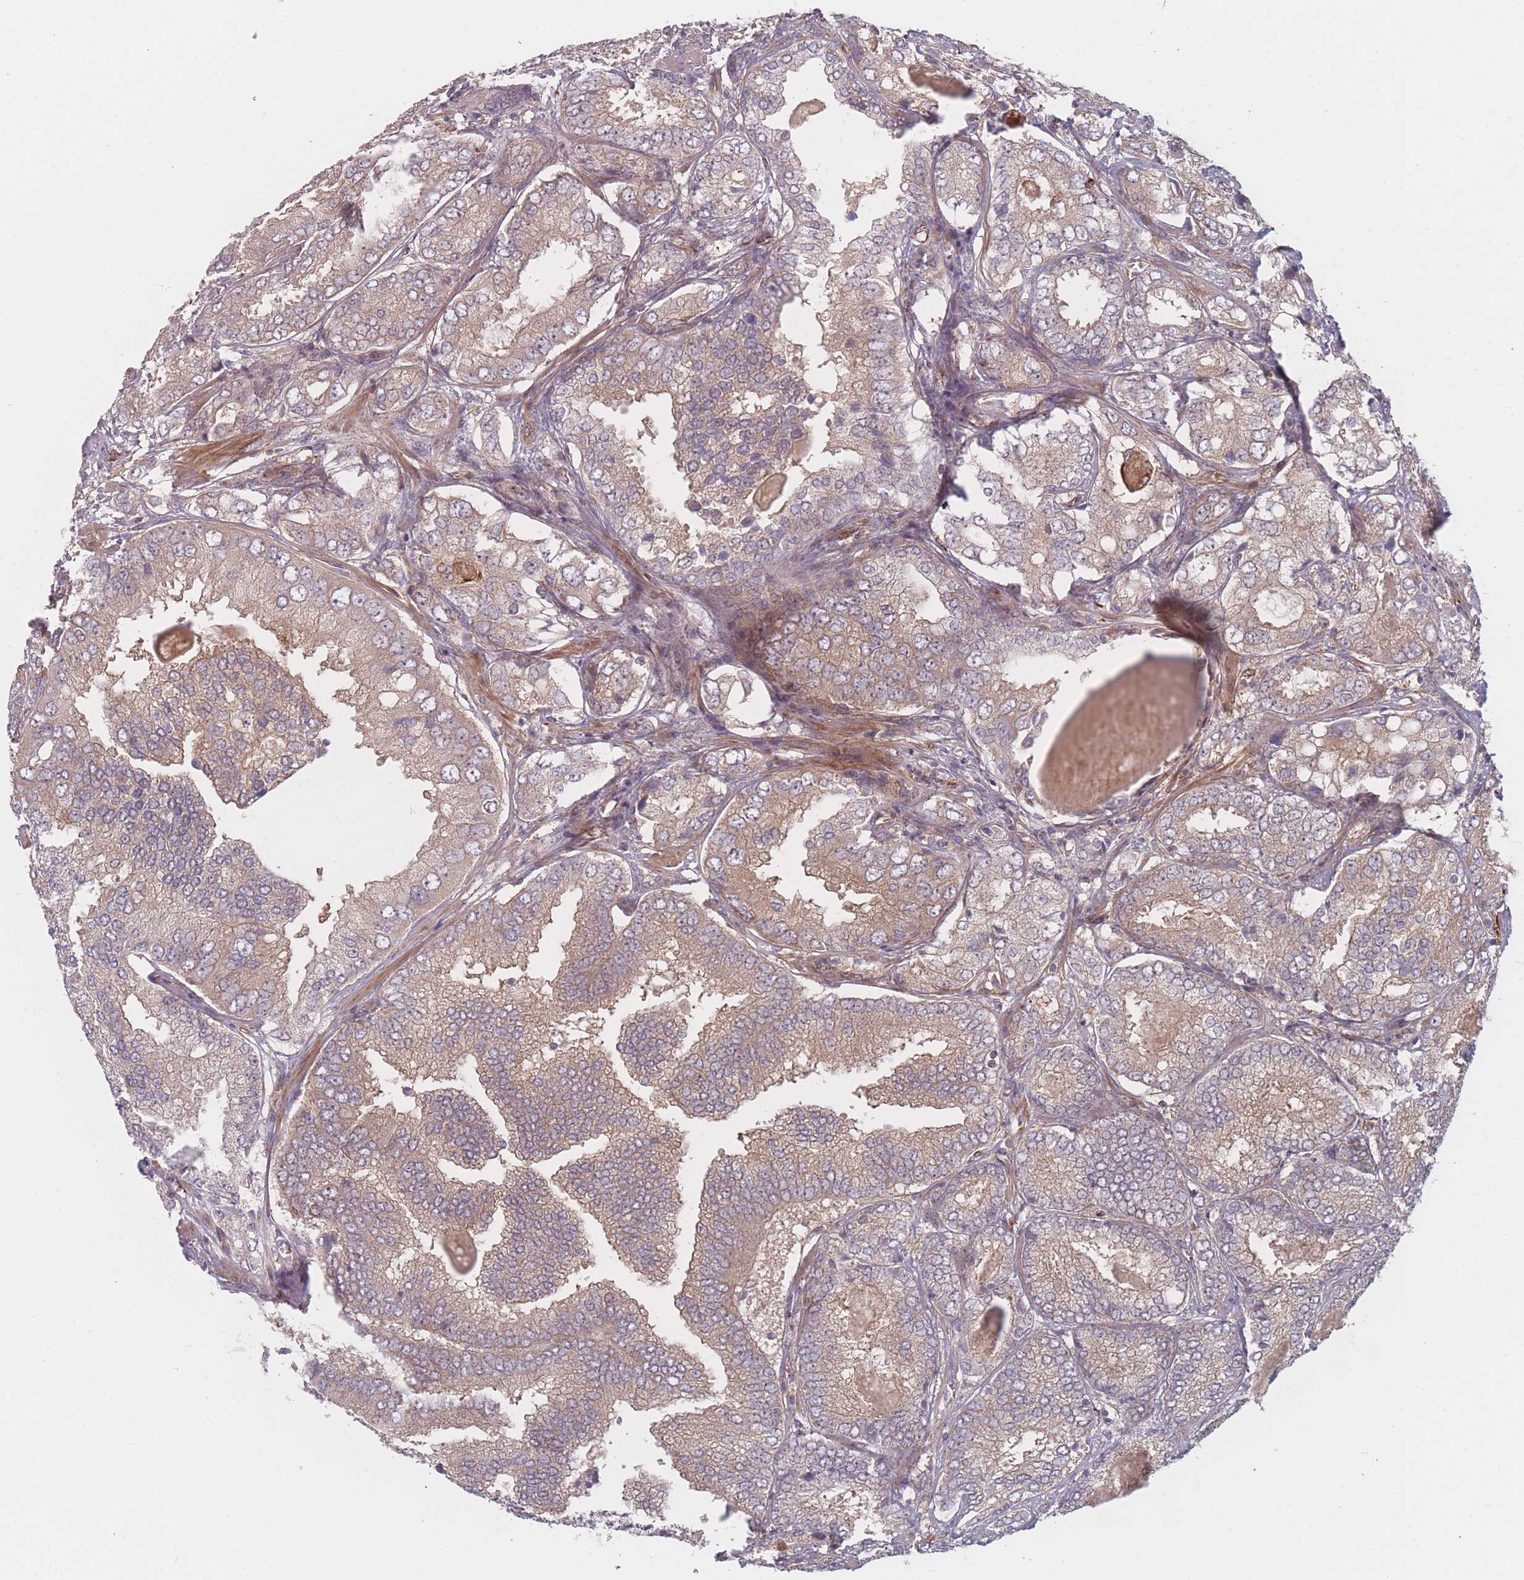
{"staining": {"intensity": "weak", "quantity": ">75%", "location": "cytoplasmic/membranous"}, "tissue": "prostate cancer", "cell_type": "Tumor cells", "image_type": "cancer", "snomed": [{"axis": "morphology", "description": "Adenocarcinoma, High grade"}, {"axis": "topography", "description": "Prostate"}], "caption": "This is an image of immunohistochemistry (IHC) staining of prostate cancer, which shows weak expression in the cytoplasmic/membranous of tumor cells.", "gene": "EEF1AKMT2", "patient": {"sex": "male", "age": 63}}